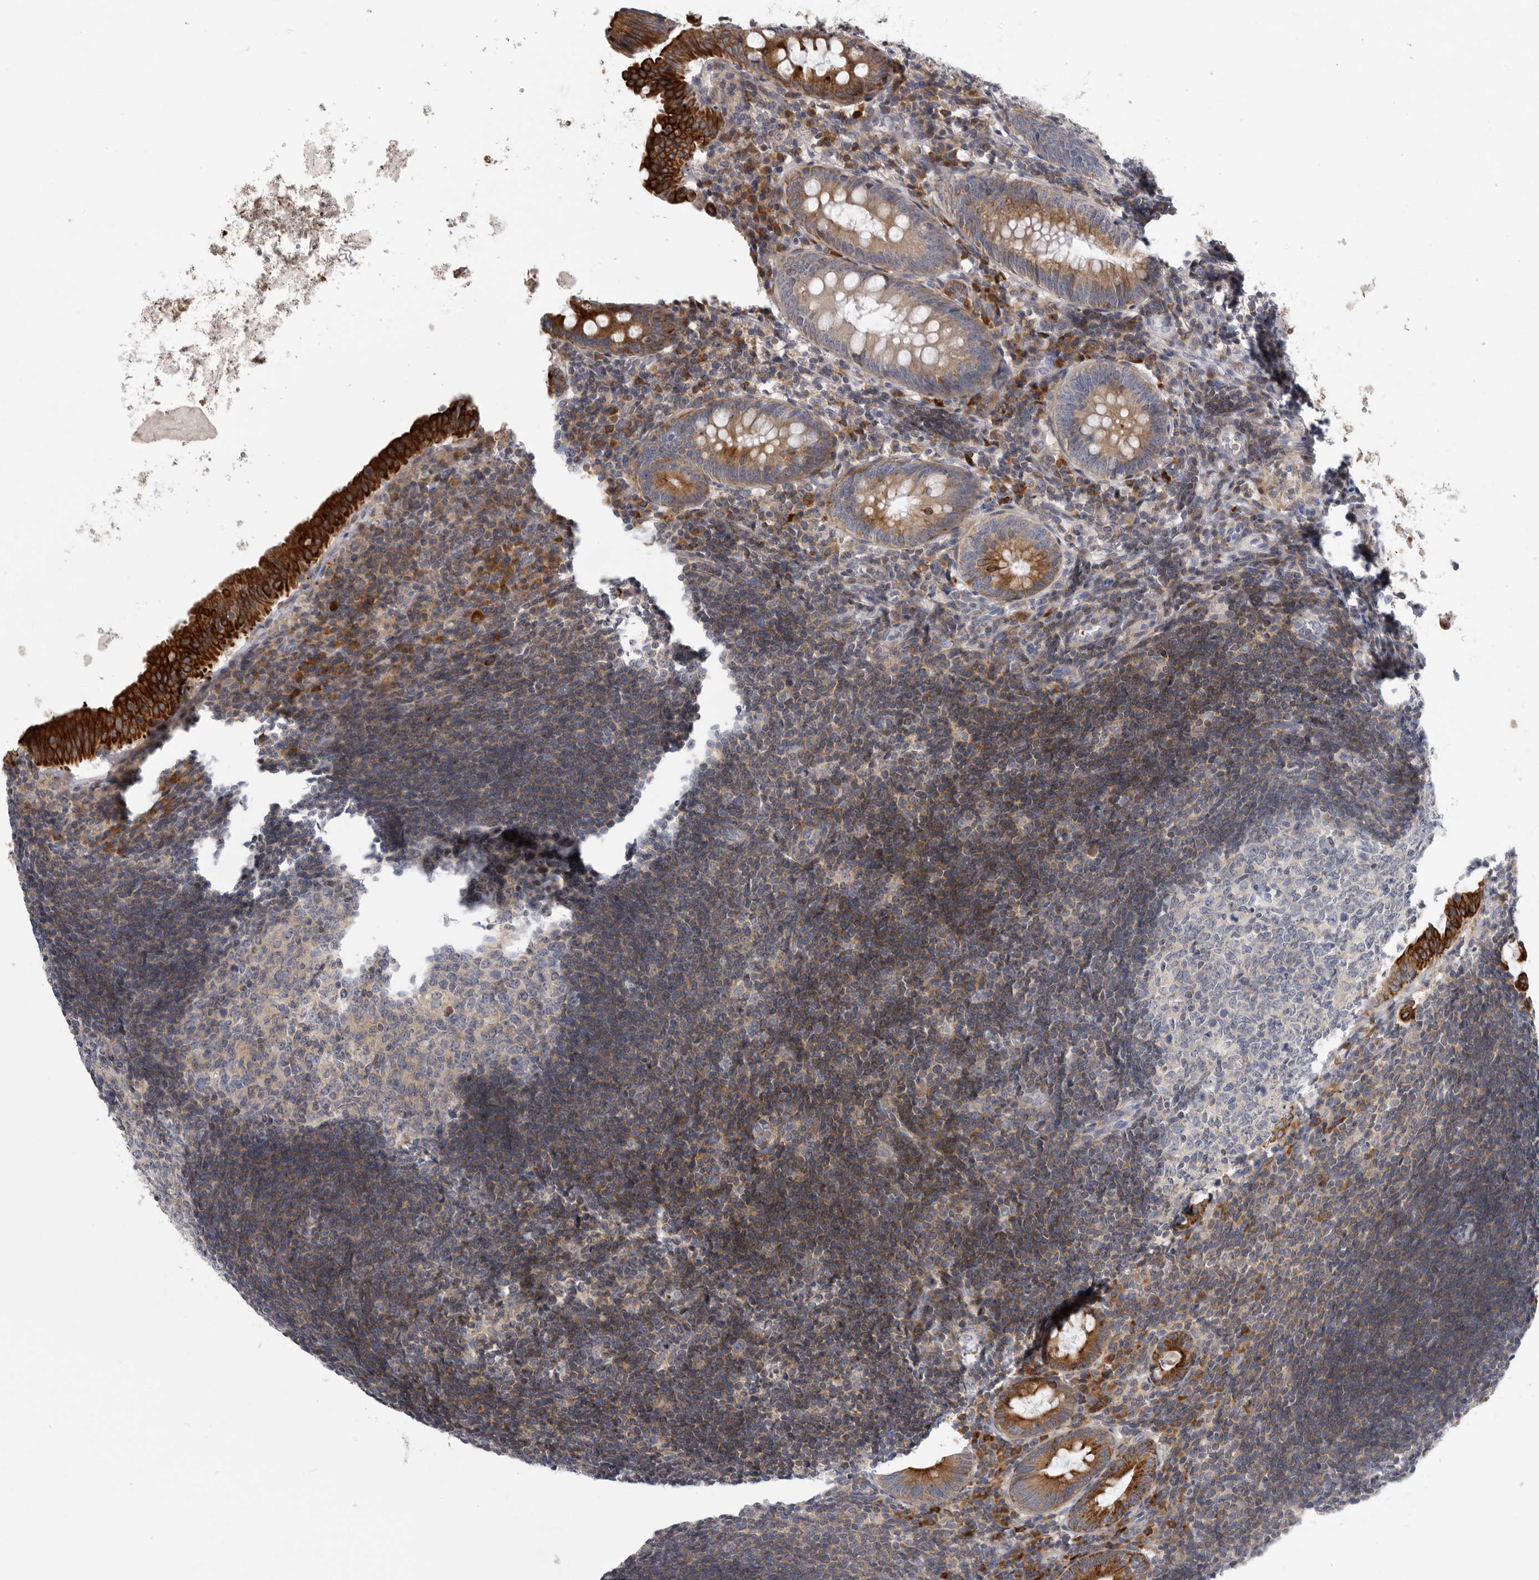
{"staining": {"intensity": "strong", "quantity": ">75%", "location": "cytoplasmic/membranous"}, "tissue": "appendix", "cell_type": "Glandular cells", "image_type": "normal", "snomed": [{"axis": "morphology", "description": "Normal tissue, NOS"}, {"axis": "topography", "description": "Appendix"}], "caption": "Normal appendix exhibits strong cytoplasmic/membranous staining in about >75% of glandular cells, visualized by immunohistochemistry. (DAB (3,3'-diaminobenzidine) IHC, brown staining for protein, blue staining for nuclei).", "gene": "USP24", "patient": {"sex": "female", "age": 54}}